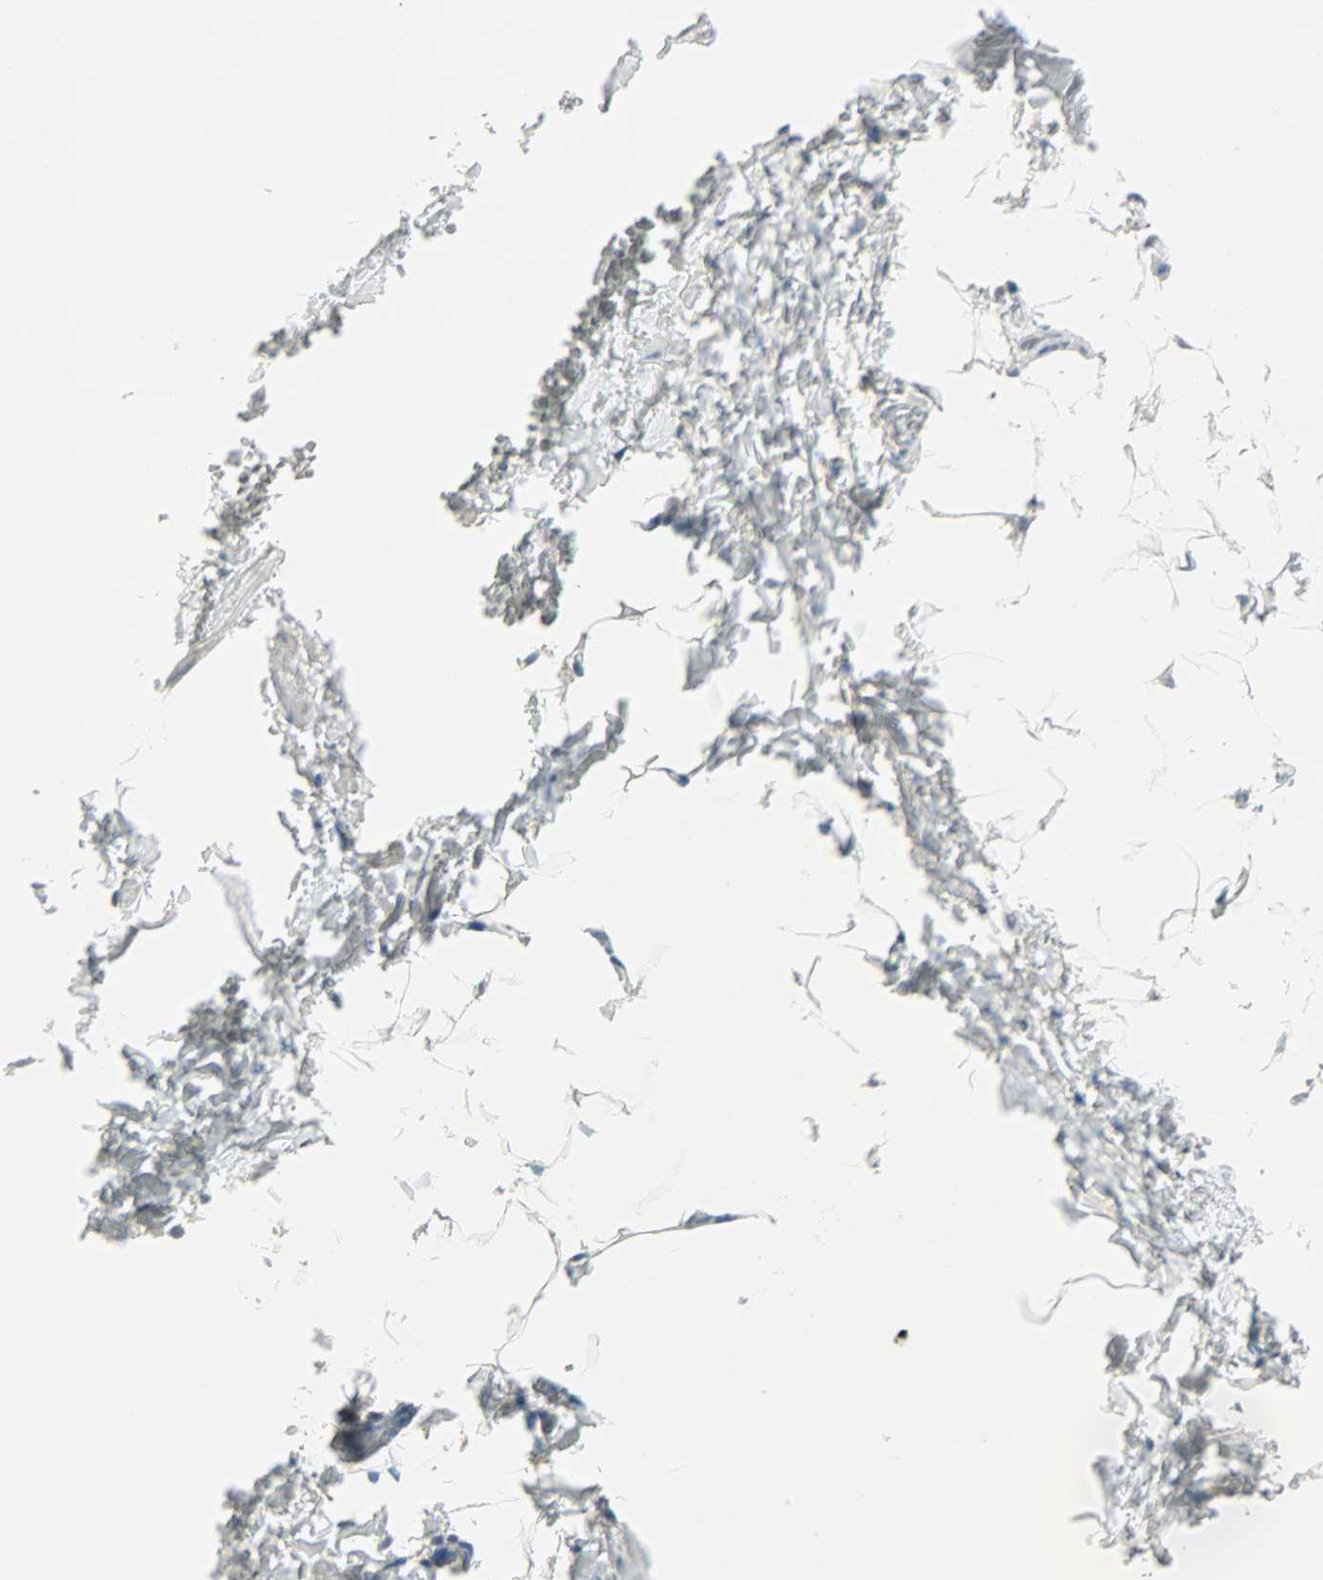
{"staining": {"intensity": "negative", "quantity": "none", "location": "none"}, "tissue": "adipose tissue", "cell_type": "Adipocytes", "image_type": "normal", "snomed": [{"axis": "morphology", "description": "Normal tissue, NOS"}, {"axis": "topography", "description": "Vascular tissue"}], "caption": "Immunohistochemistry image of unremarkable adipose tissue: adipose tissue stained with DAB (3,3'-diaminobenzidine) exhibits no significant protein staining in adipocytes.", "gene": "TSC22D2", "patient": {"sex": "male", "age": 41}}